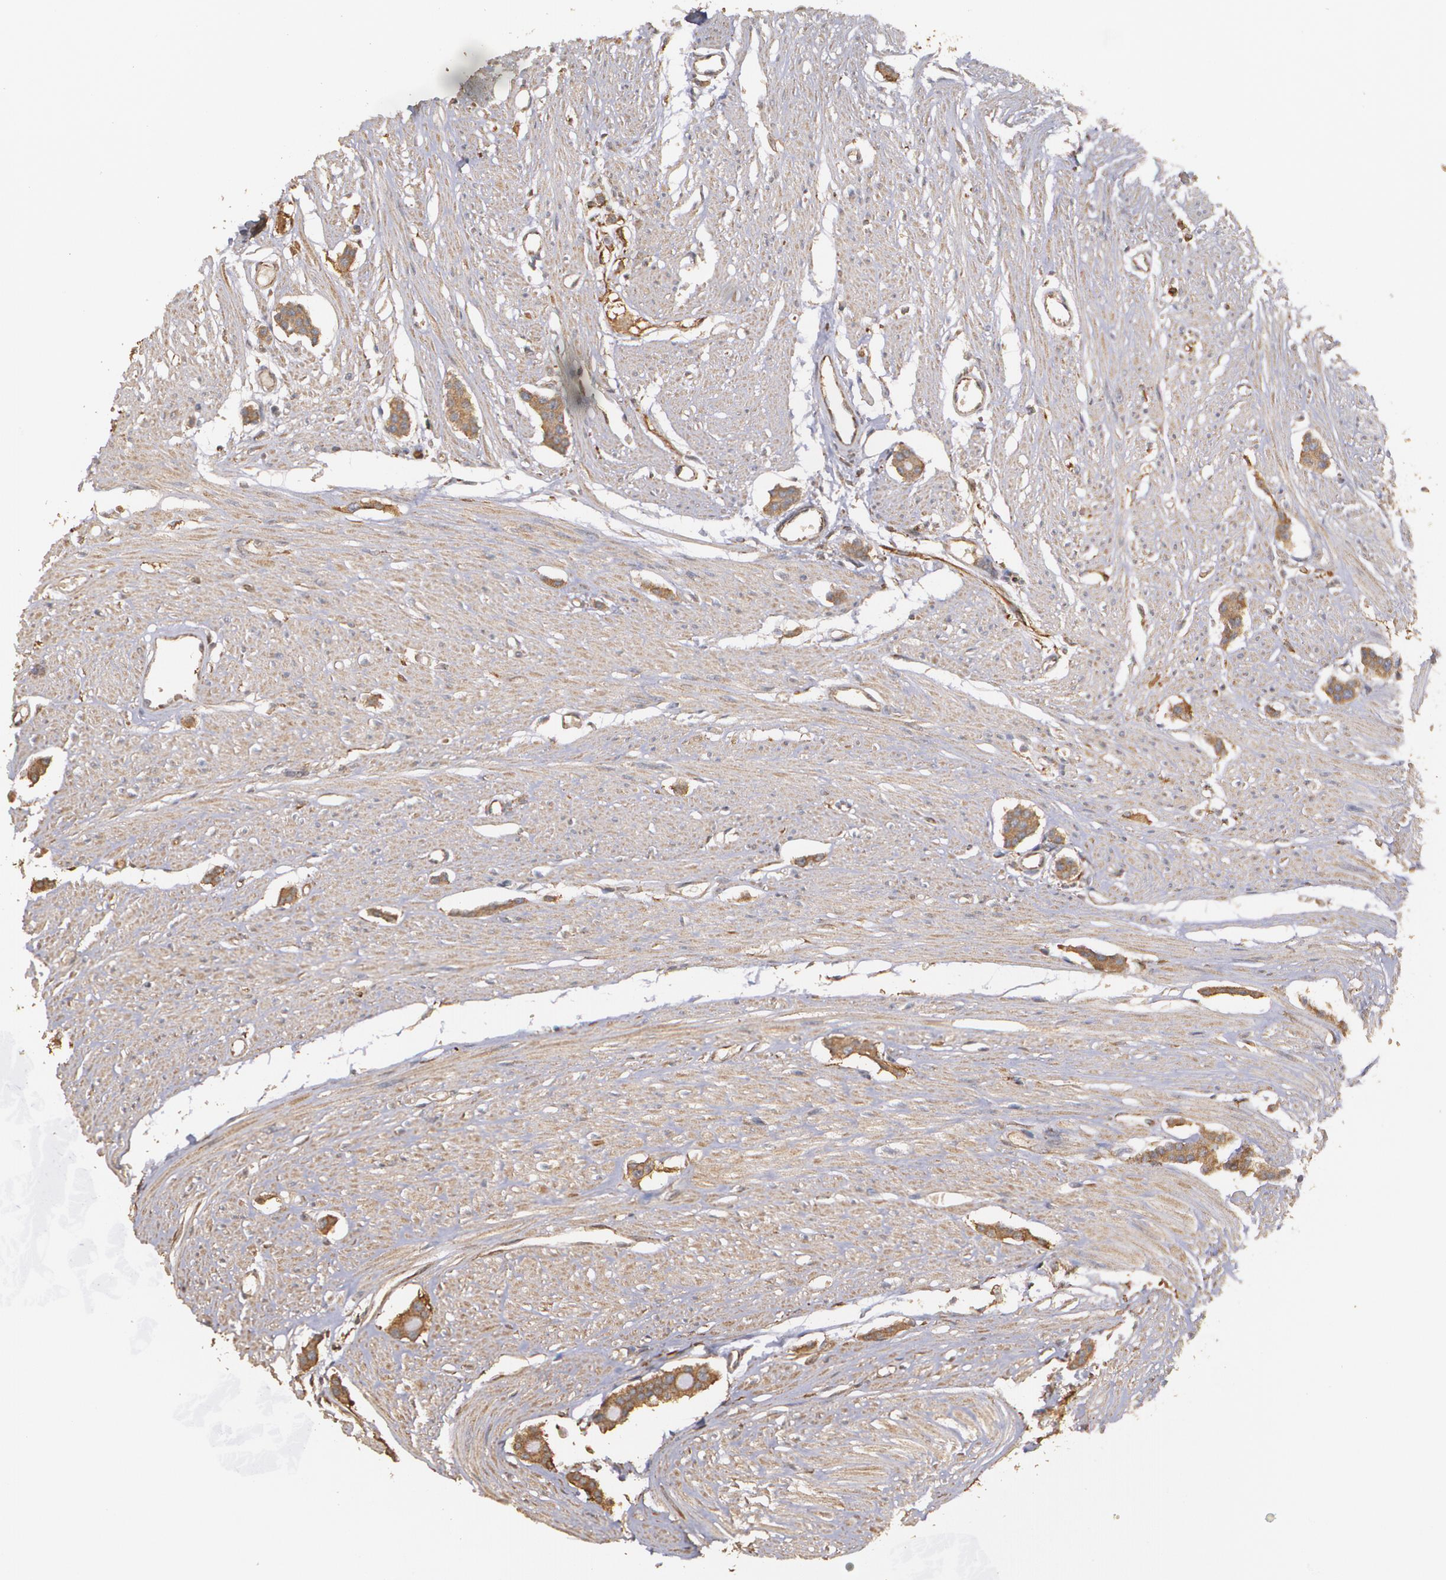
{"staining": {"intensity": "moderate", "quantity": ">75%", "location": "cytoplasmic/membranous"}, "tissue": "carcinoid", "cell_type": "Tumor cells", "image_type": "cancer", "snomed": [{"axis": "morphology", "description": "Carcinoid, malignant, NOS"}, {"axis": "topography", "description": "Small intestine"}], "caption": "Protein expression analysis of human carcinoid (malignant) reveals moderate cytoplasmic/membranous positivity in approximately >75% of tumor cells. The staining was performed using DAB to visualize the protein expression in brown, while the nuclei were stained in blue with hematoxylin (Magnification: 20x).", "gene": "PON1", "patient": {"sex": "male", "age": 60}}